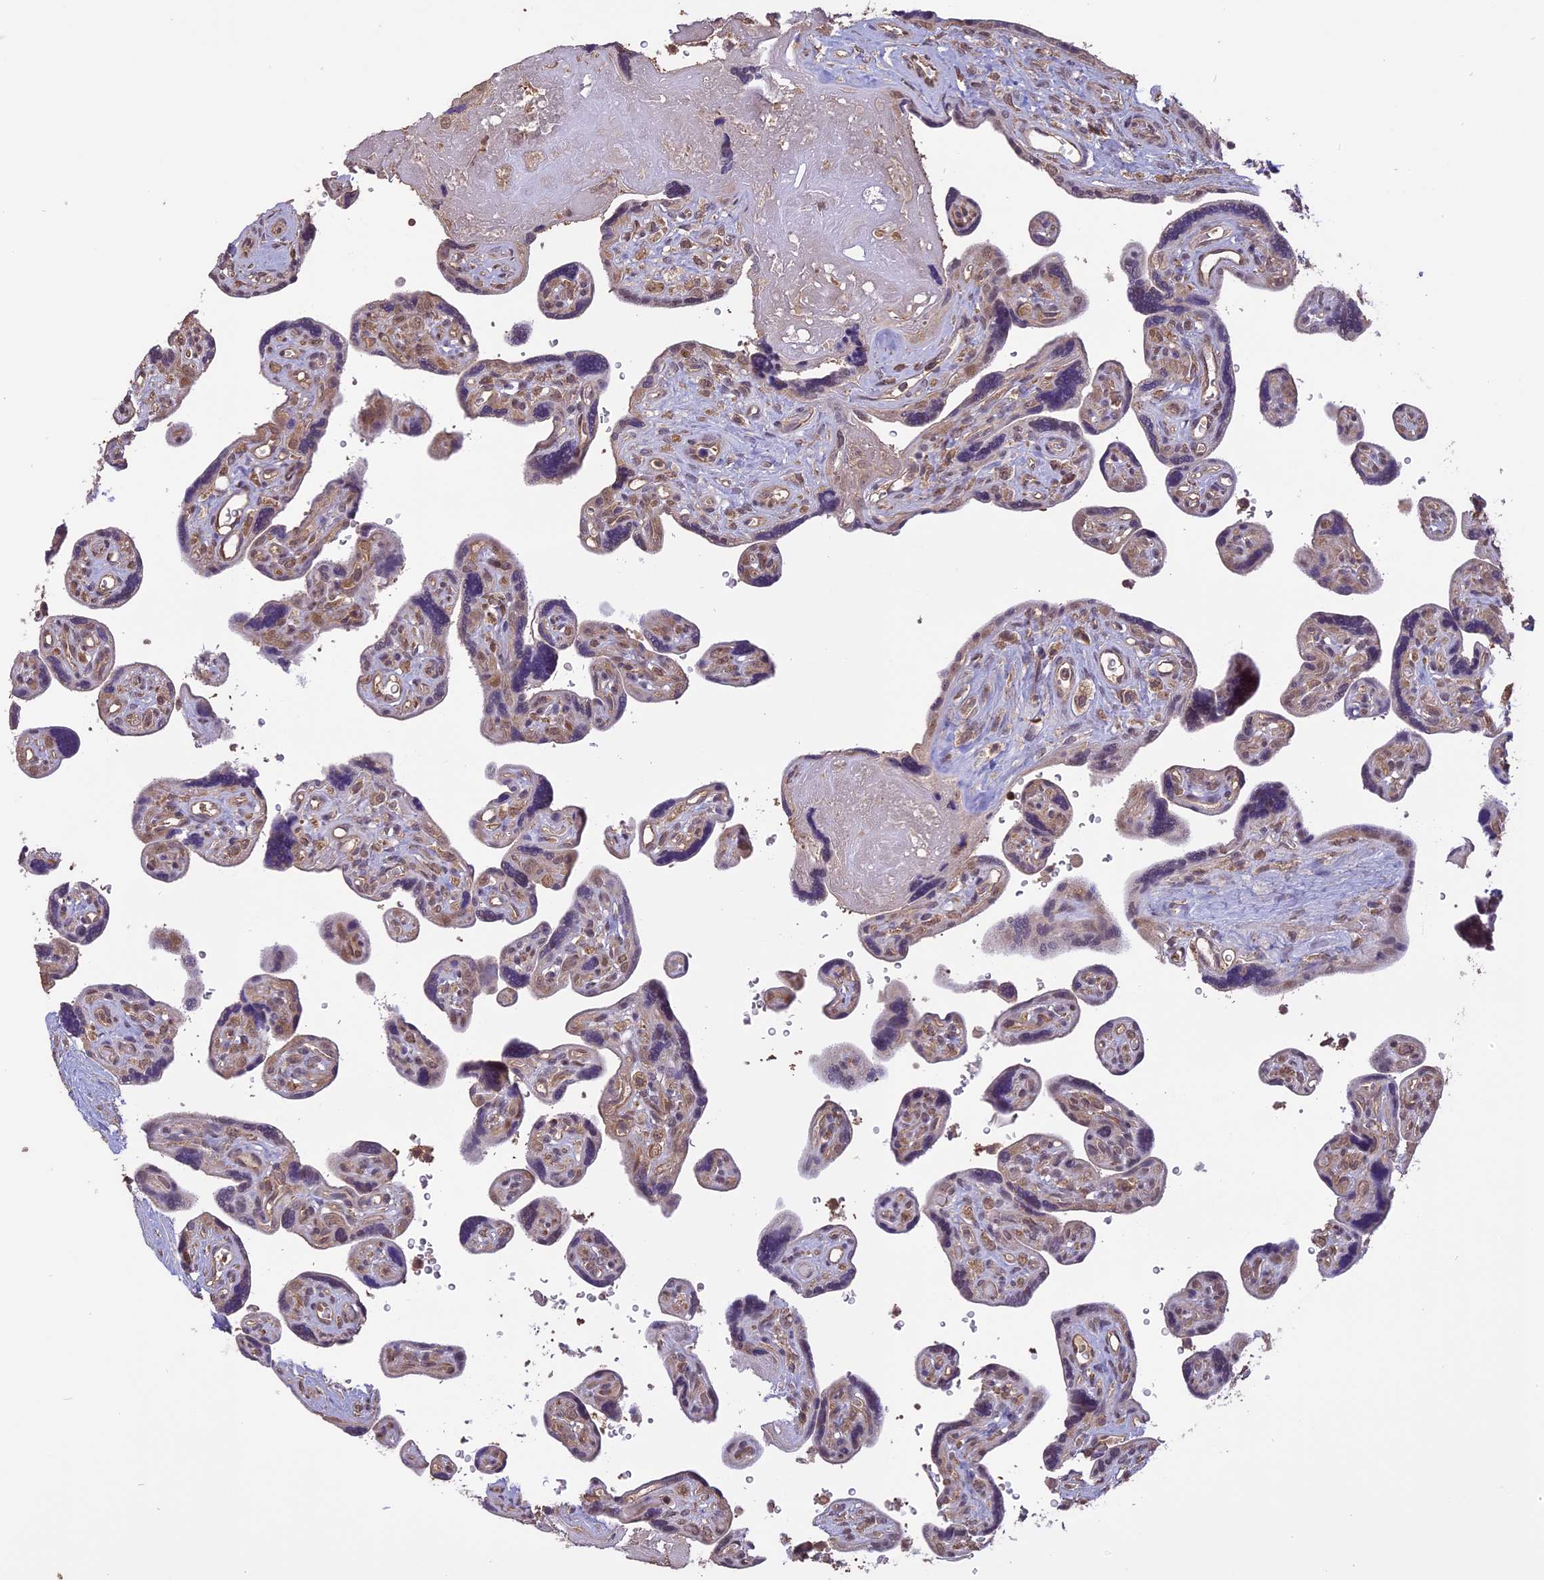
{"staining": {"intensity": "negative", "quantity": "none", "location": "none"}, "tissue": "placenta", "cell_type": "Trophoblastic cells", "image_type": "normal", "snomed": [{"axis": "morphology", "description": "Normal tissue, NOS"}, {"axis": "topography", "description": "Placenta"}], "caption": "The histopathology image reveals no staining of trophoblastic cells in normal placenta. (Stains: DAB (3,3'-diaminobenzidine) IHC with hematoxylin counter stain, Microscopy: brightfield microscopy at high magnification).", "gene": "TIGD7", "patient": {"sex": "female", "age": 39}}